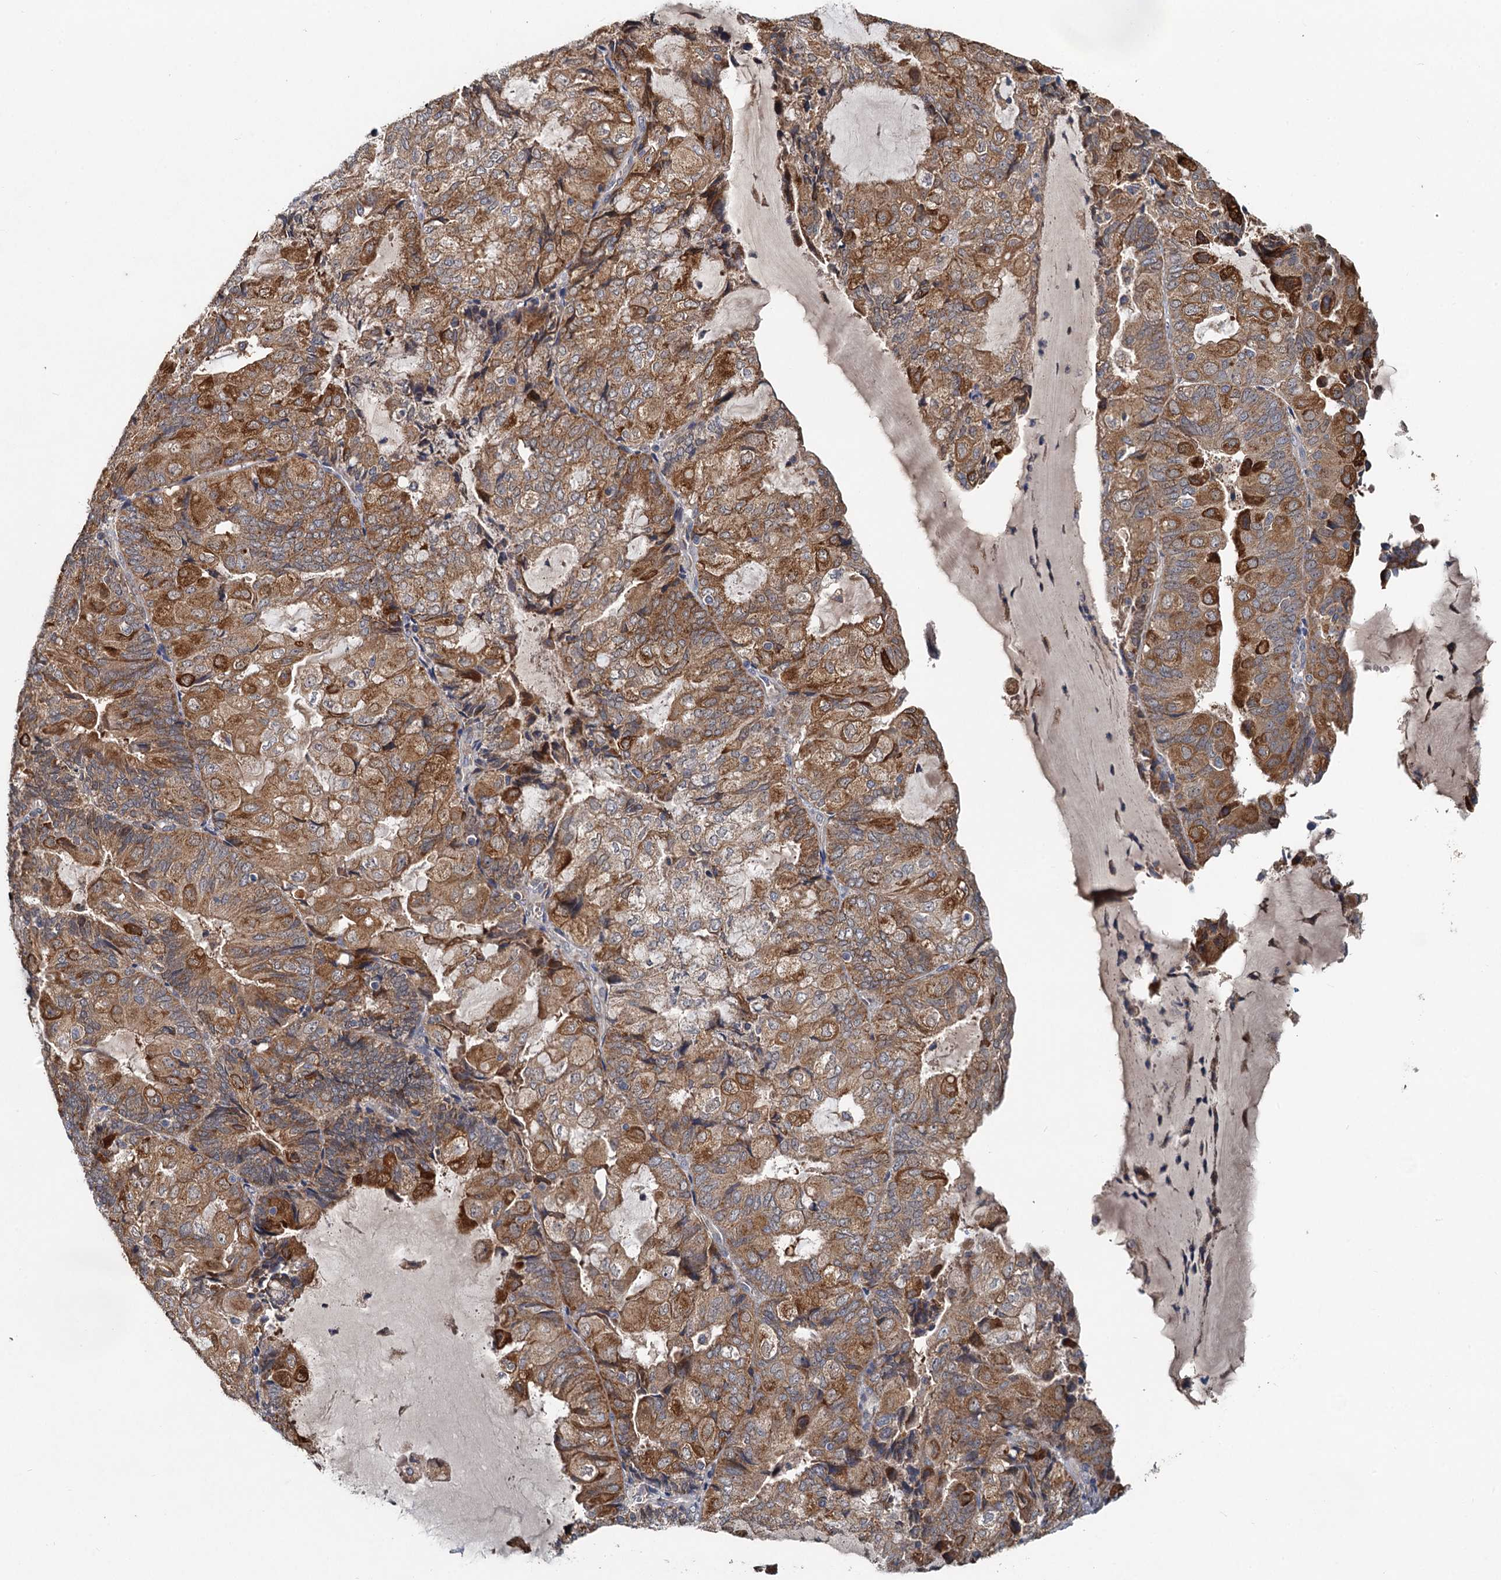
{"staining": {"intensity": "moderate", "quantity": ">75%", "location": "cytoplasmic/membranous"}, "tissue": "endometrial cancer", "cell_type": "Tumor cells", "image_type": "cancer", "snomed": [{"axis": "morphology", "description": "Adenocarcinoma, NOS"}, {"axis": "topography", "description": "Endometrium"}], "caption": "Human endometrial cancer (adenocarcinoma) stained with a brown dye reveals moderate cytoplasmic/membranous positive staining in approximately >75% of tumor cells.", "gene": "OTUB1", "patient": {"sex": "female", "age": 81}}